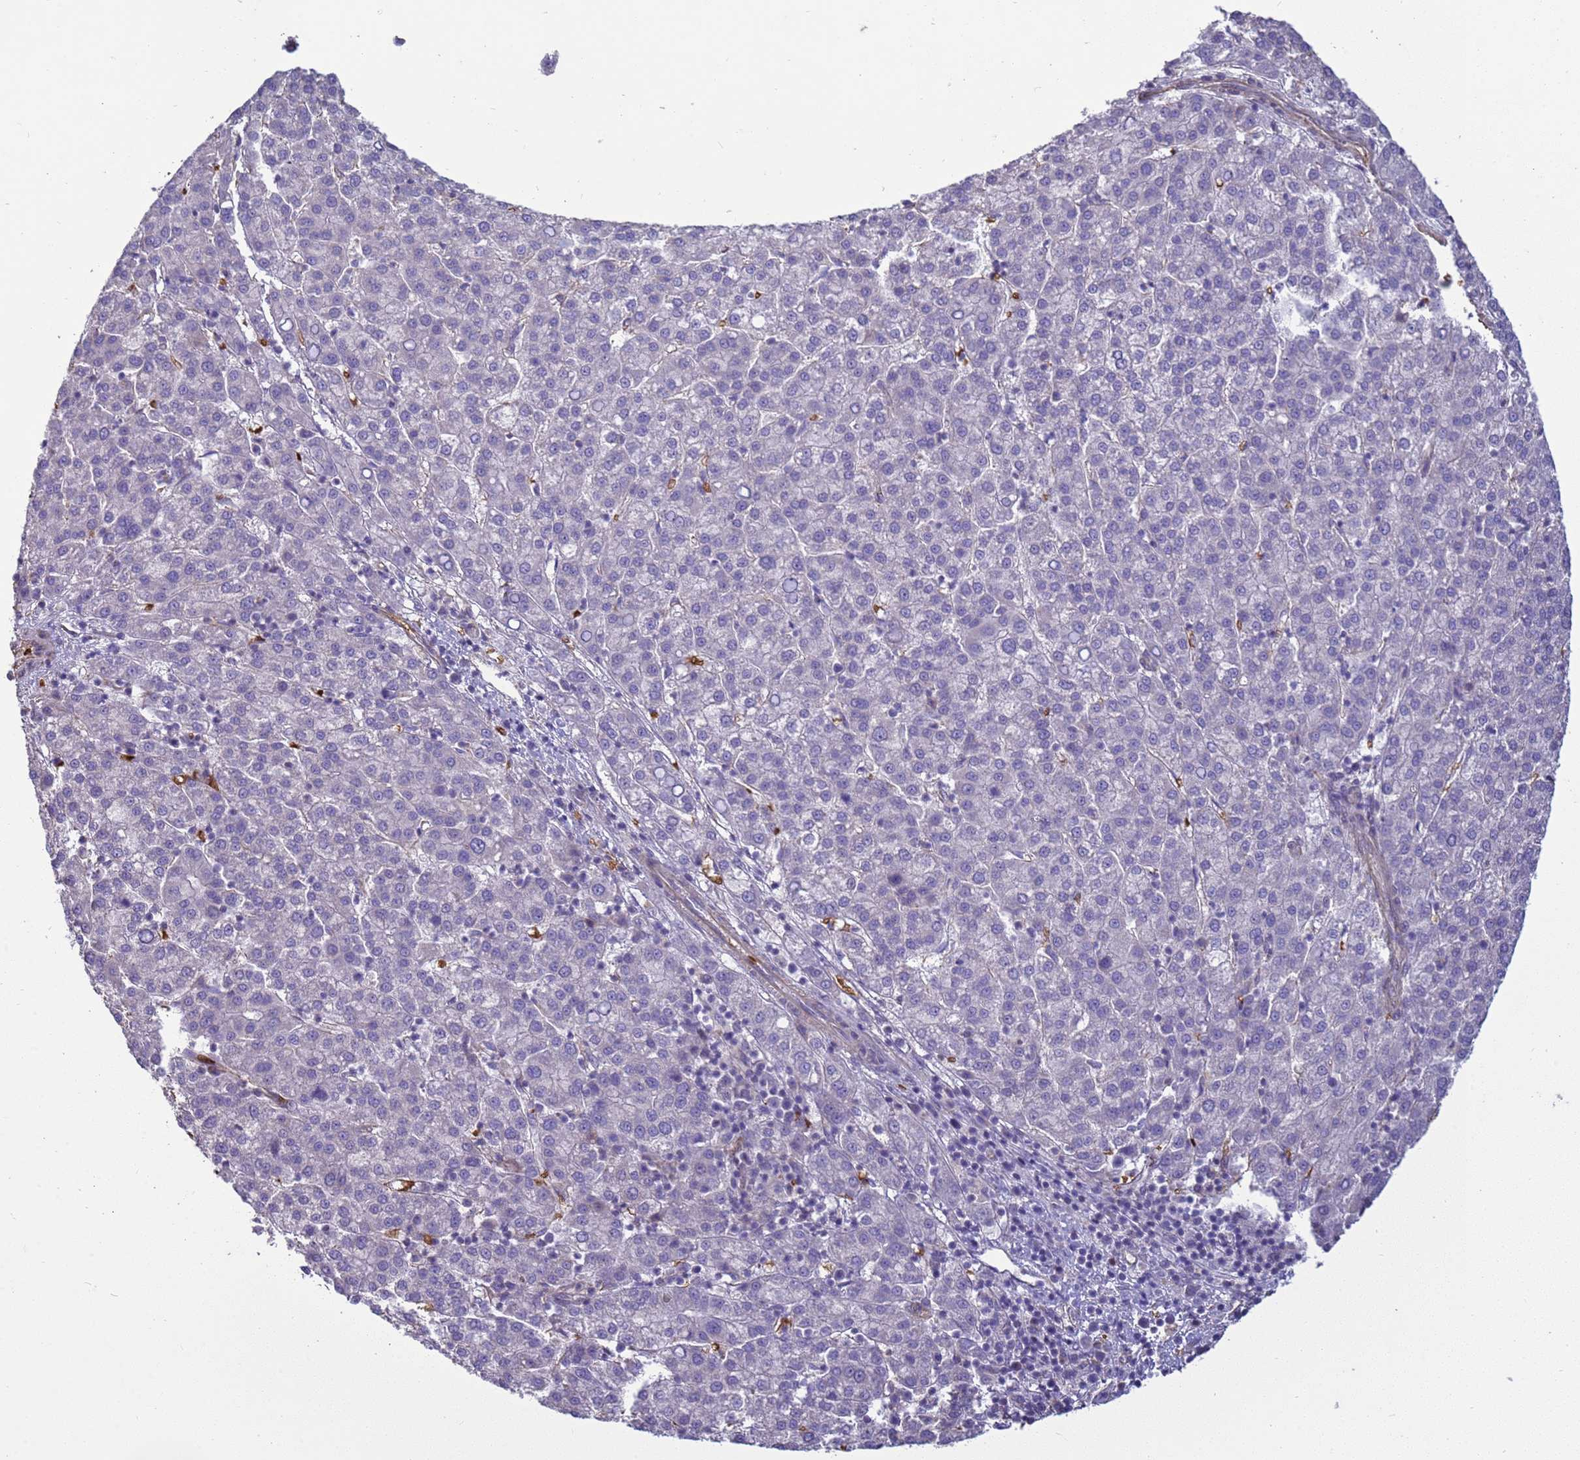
{"staining": {"intensity": "negative", "quantity": "none", "location": "none"}, "tissue": "liver cancer", "cell_type": "Tumor cells", "image_type": "cancer", "snomed": [{"axis": "morphology", "description": "Carcinoma, Hepatocellular, NOS"}, {"axis": "topography", "description": "Liver"}], "caption": "Immunohistochemistry (IHC) micrograph of neoplastic tissue: liver cancer (hepatocellular carcinoma) stained with DAB (3,3'-diaminobenzidine) displays no significant protein positivity in tumor cells. Brightfield microscopy of immunohistochemistry (IHC) stained with DAB (3,3'-diaminobenzidine) (brown) and hematoxylin (blue), captured at high magnification.", "gene": "SGIP1", "patient": {"sex": "female", "age": 58}}